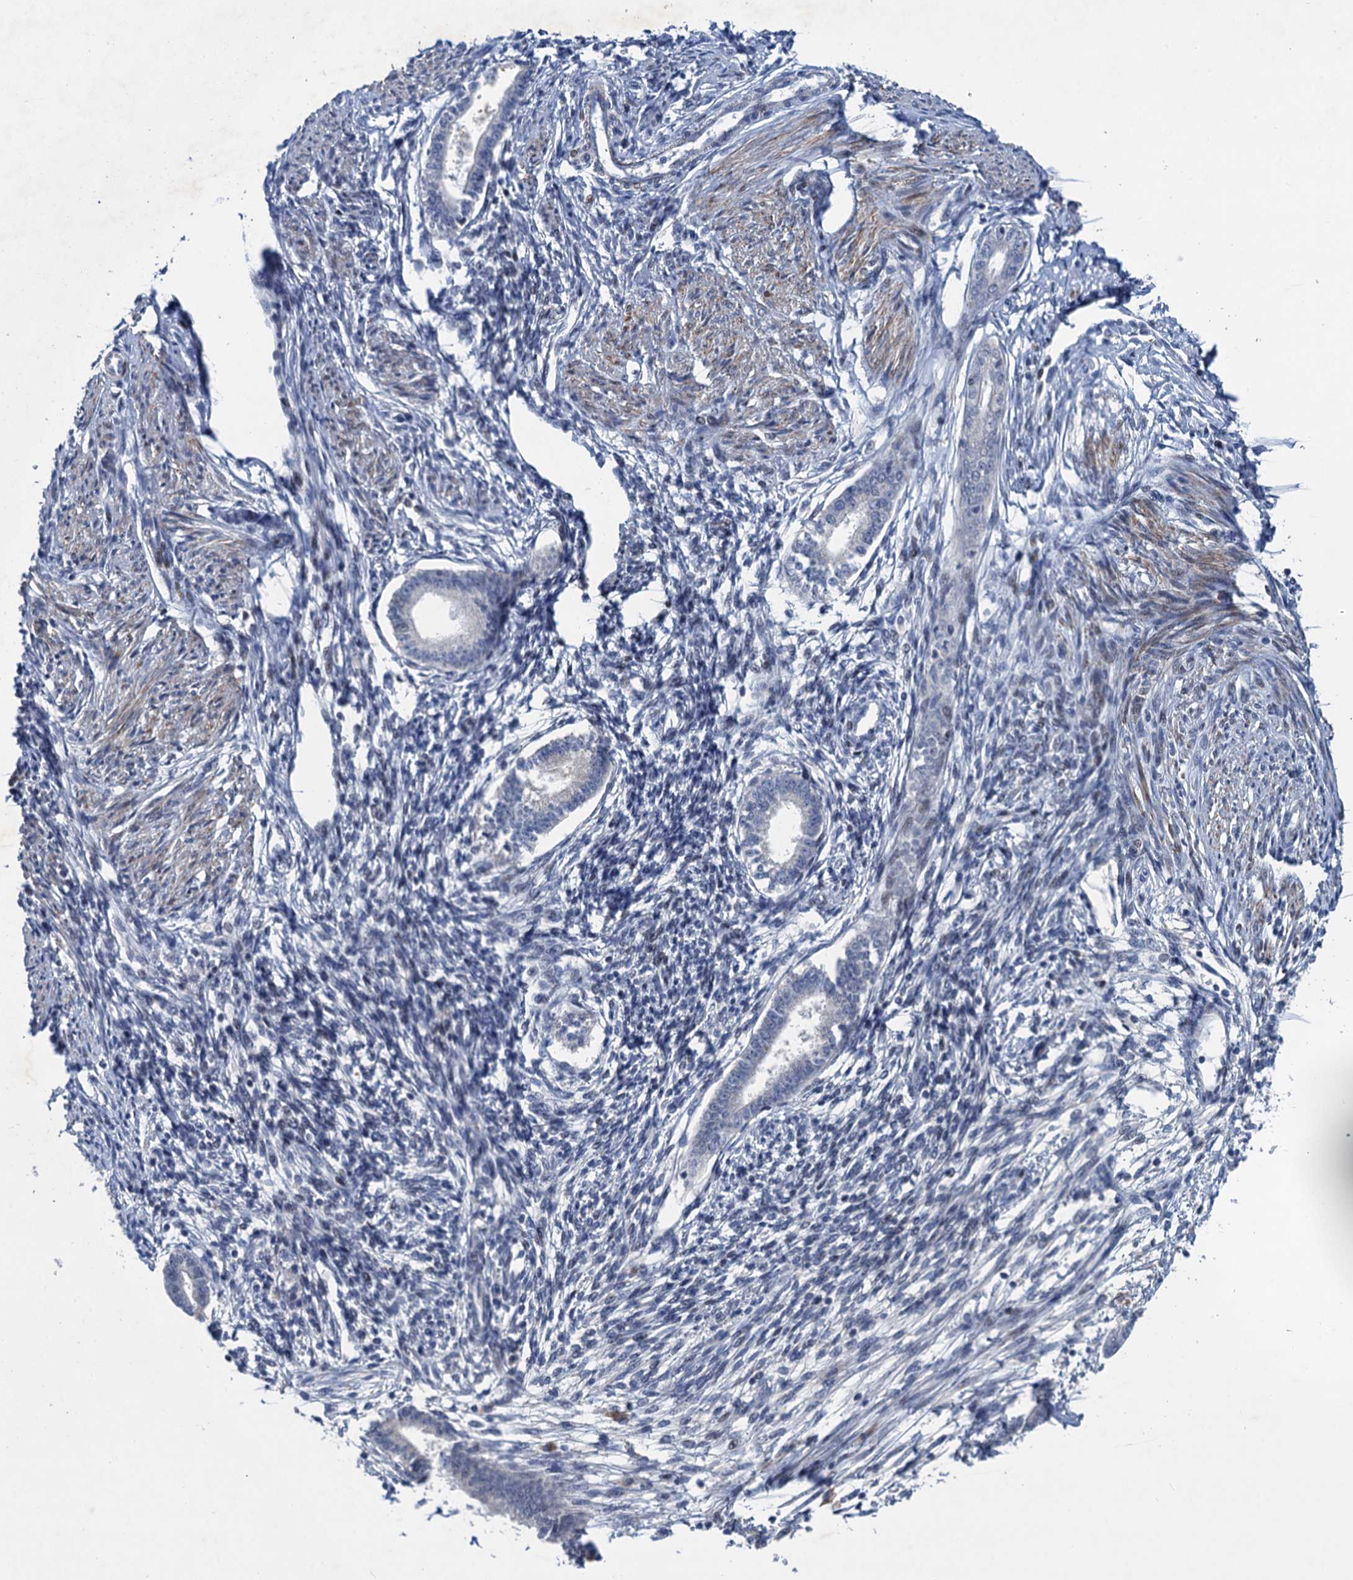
{"staining": {"intensity": "negative", "quantity": "none", "location": "none"}, "tissue": "endometrium", "cell_type": "Cells in endometrial stroma", "image_type": "normal", "snomed": [{"axis": "morphology", "description": "Normal tissue, NOS"}, {"axis": "topography", "description": "Endometrium"}], "caption": "This is a micrograph of immunohistochemistry (IHC) staining of unremarkable endometrium, which shows no positivity in cells in endometrial stroma. (Brightfield microscopy of DAB IHC at high magnification).", "gene": "ESYT3", "patient": {"sex": "female", "age": 56}}